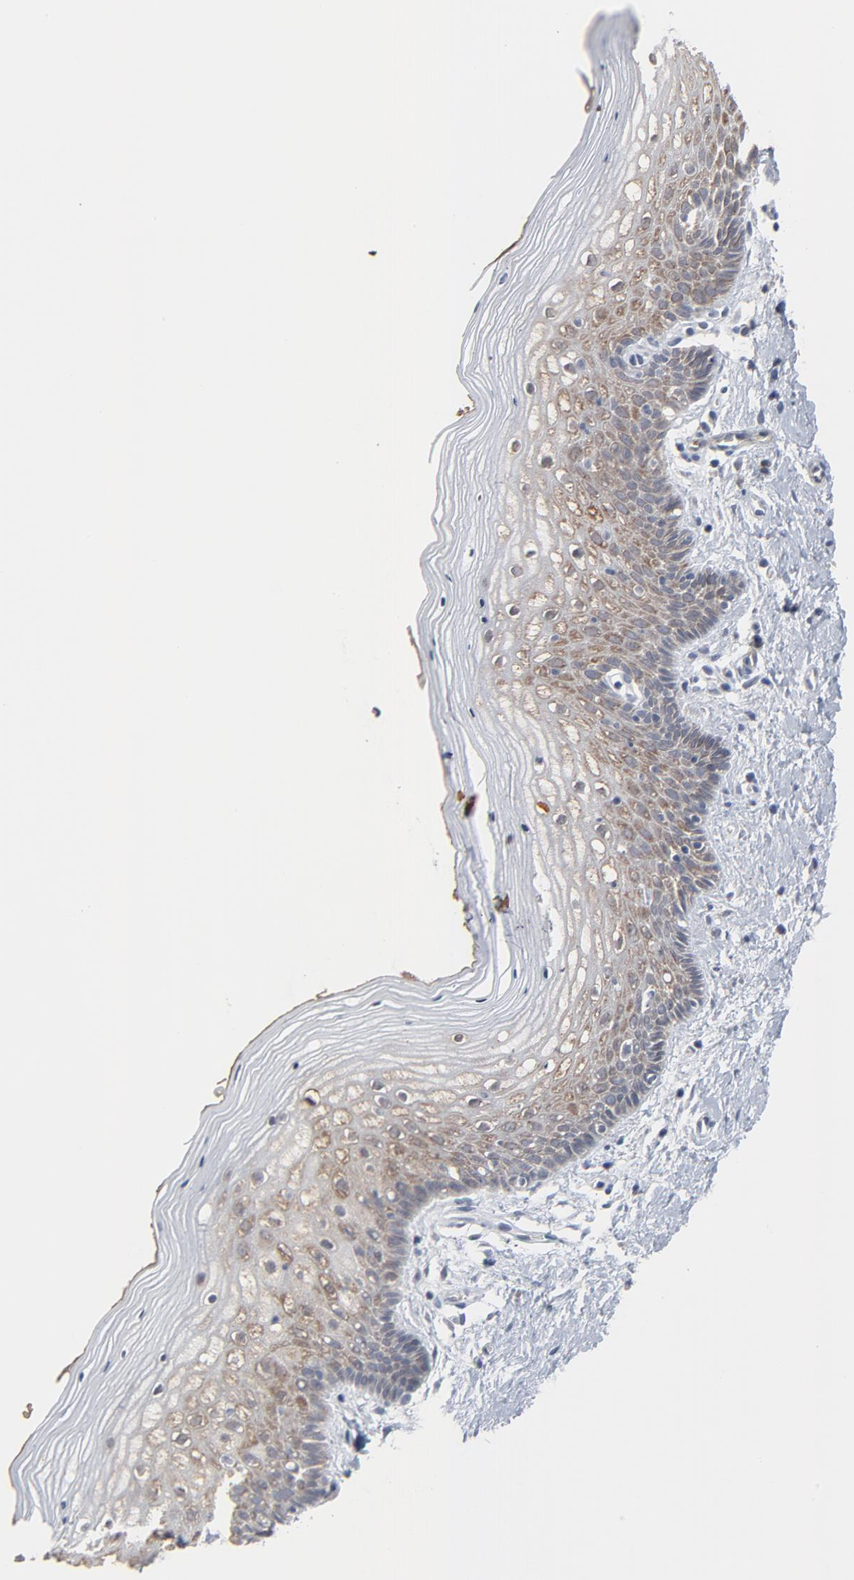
{"staining": {"intensity": "moderate", "quantity": "25%-75%", "location": "cytoplasmic/membranous"}, "tissue": "vagina", "cell_type": "Squamous epithelial cells", "image_type": "normal", "snomed": [{"axis": "morphology", "description": "Normal tissue, NOS"}, {"axis": "topography", "description": "Vagina"}], "caption": "Protein staining of unremarkable vagina reveals moderate cytoplasmic/membranous expression in about 25%-75% of squamous epithelial cells. (Stains: DAB (3,3'-diaminobenzidine) in brown, nuclei in blue, Microscopy: brightfield microscopy at high magnification).", "gene": "ITPR3", "patient": {"sex": "female", "age": 46}}